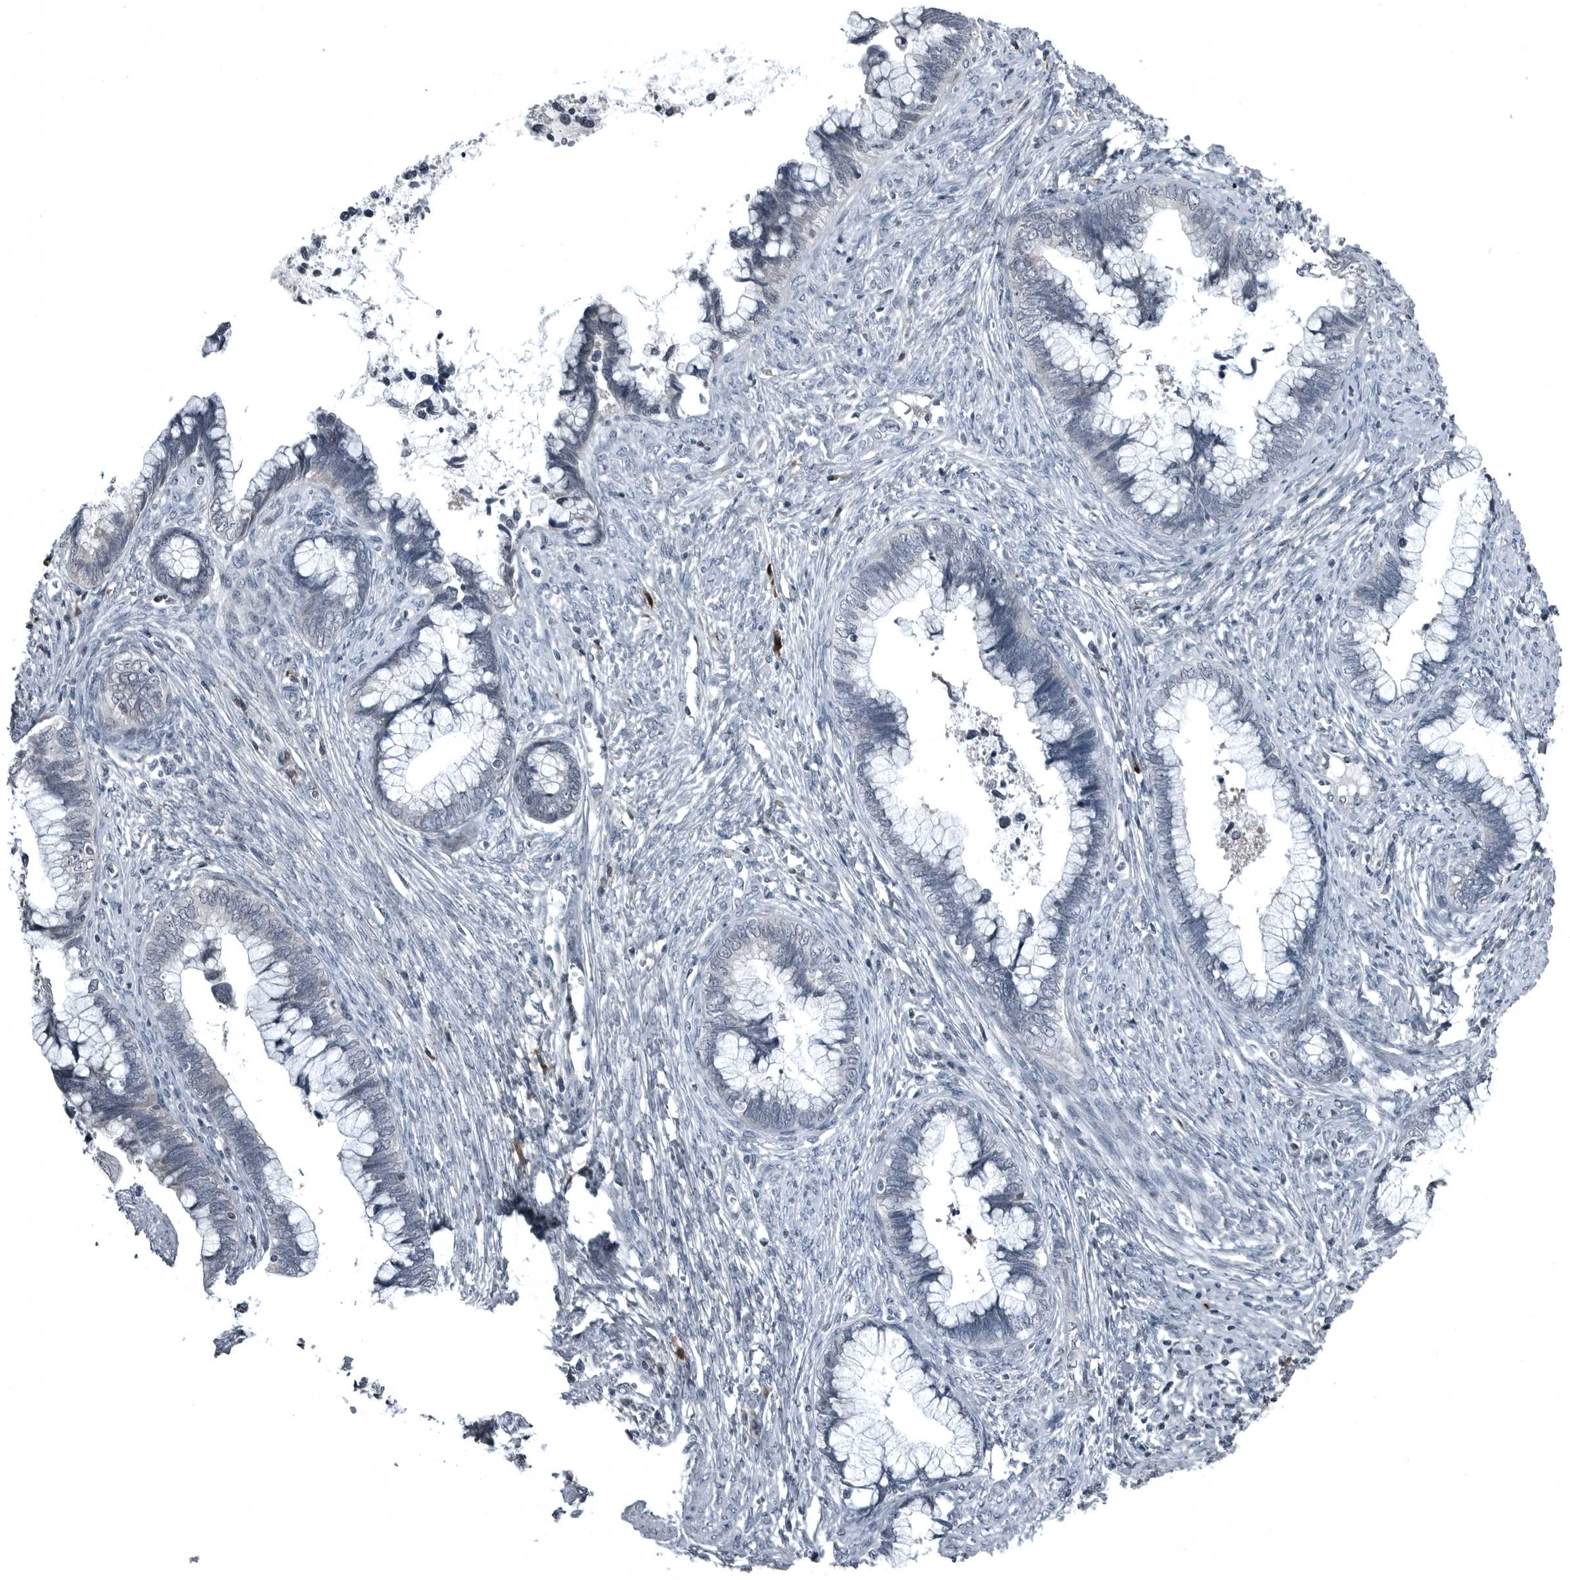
{"staining": {"intensity": "negative", "quantity": "none", "location": "none"}, "tissue": "cervical cancer", "cell_type": "Tumor cells", "image_type": "cancer", "snomed": [{"axis": "morphology", "description": "Adenocarcinoma, NOS"}, {"axis": "topography", "description": "Cervix"}], "caption": "Immunohistochemistry photomicrograph of human adenocarcinoma (cervical) stained for a protein (brown), which shows no expression in tumor cells.", "gene": "GAK", "patient": {"sex": "female", "age": 44}}